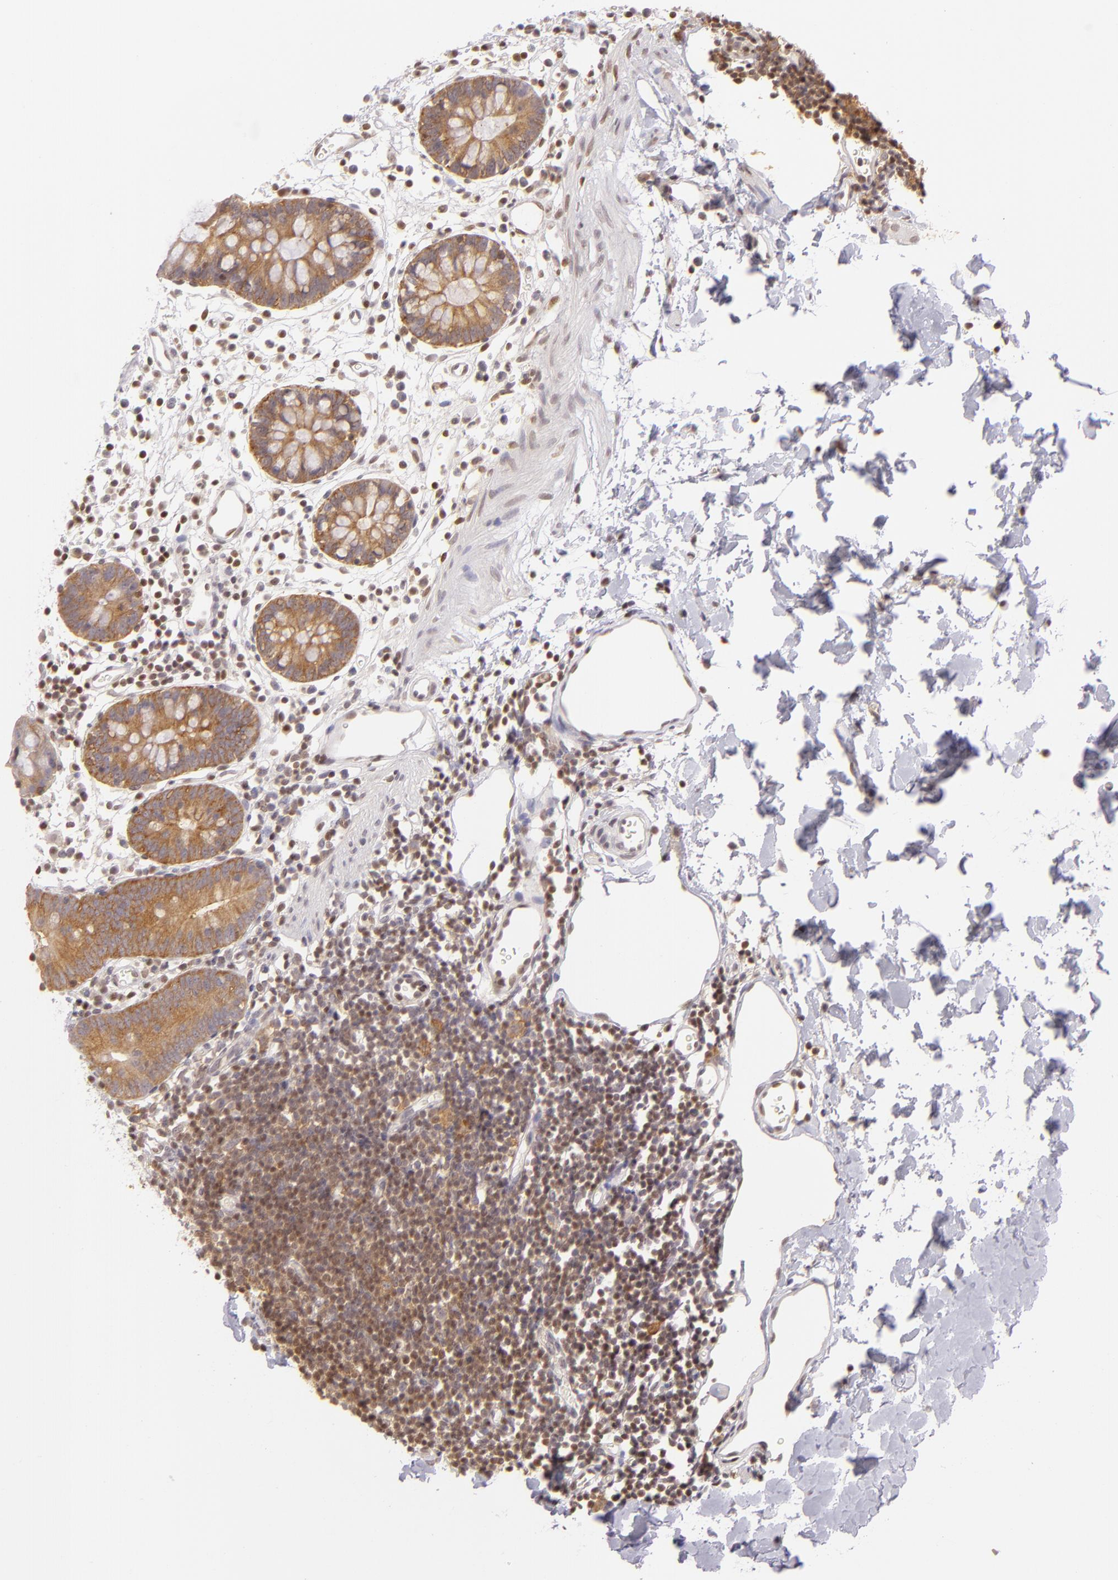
{"staining": {"intensity": "moderate", "quantity": ">75%", "location": "nuclear"}, "tissue": "colon", "cell_type": "Endothelial cells", "image_type": "normal", "snomed": [{"axis": "morphology", "description": "Normal tissue, NOS"}, {"axis": "topography", "description": "Colon"}], "caption": "The histopathology image demonstrates staining of benign colon, revealing moderate nuclear protein expression (brown color) within endothelial cells. The protein is stained brown, and the nuclei are stained in blue (DAB (3,3'-diaminobenzidine) IHC with brightfield microscopy, high magnification).", "gene": "ENSG00000290315", "patient": {"sex": "male", "age": 14}}